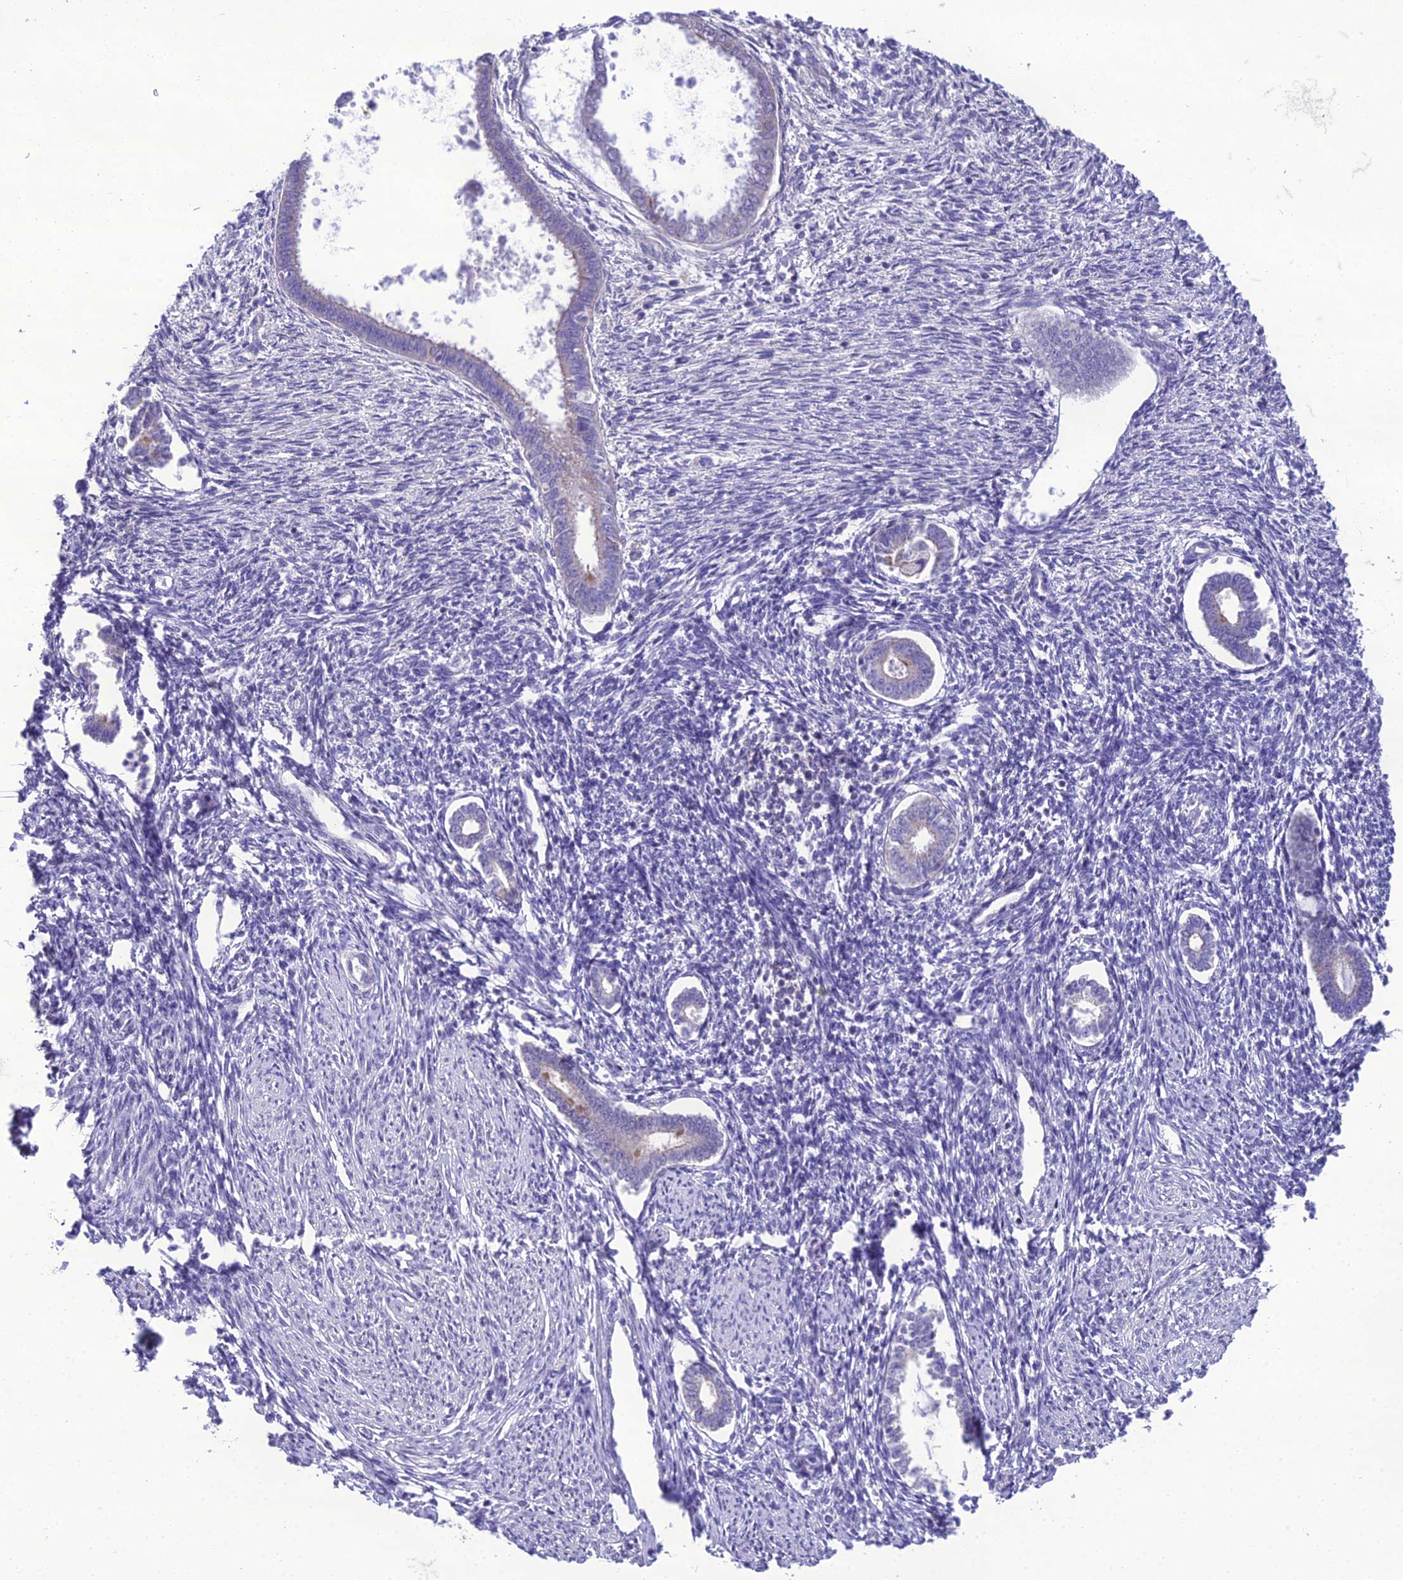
{"staining": {"intensity": "negative", "quantity": "none", "location": "none"}, "tissue": "endometrium", "cell_type": "Cells in endometrial stroma", "image_type": "normal", "snomed": [{"axis": "morphology", "description": "Normal tissue, NOS"}, {"axis": "topography", "description": "Endometrium"}], "caption": "Immunohistochemistry (IHC) photomicrograph of normal endometrium: endometrium stained with DAB shows no significant protein positivity in cells in endometrial stroma.", "gene": "B9D2", "patient": {"sex": "female", "age": 56}}